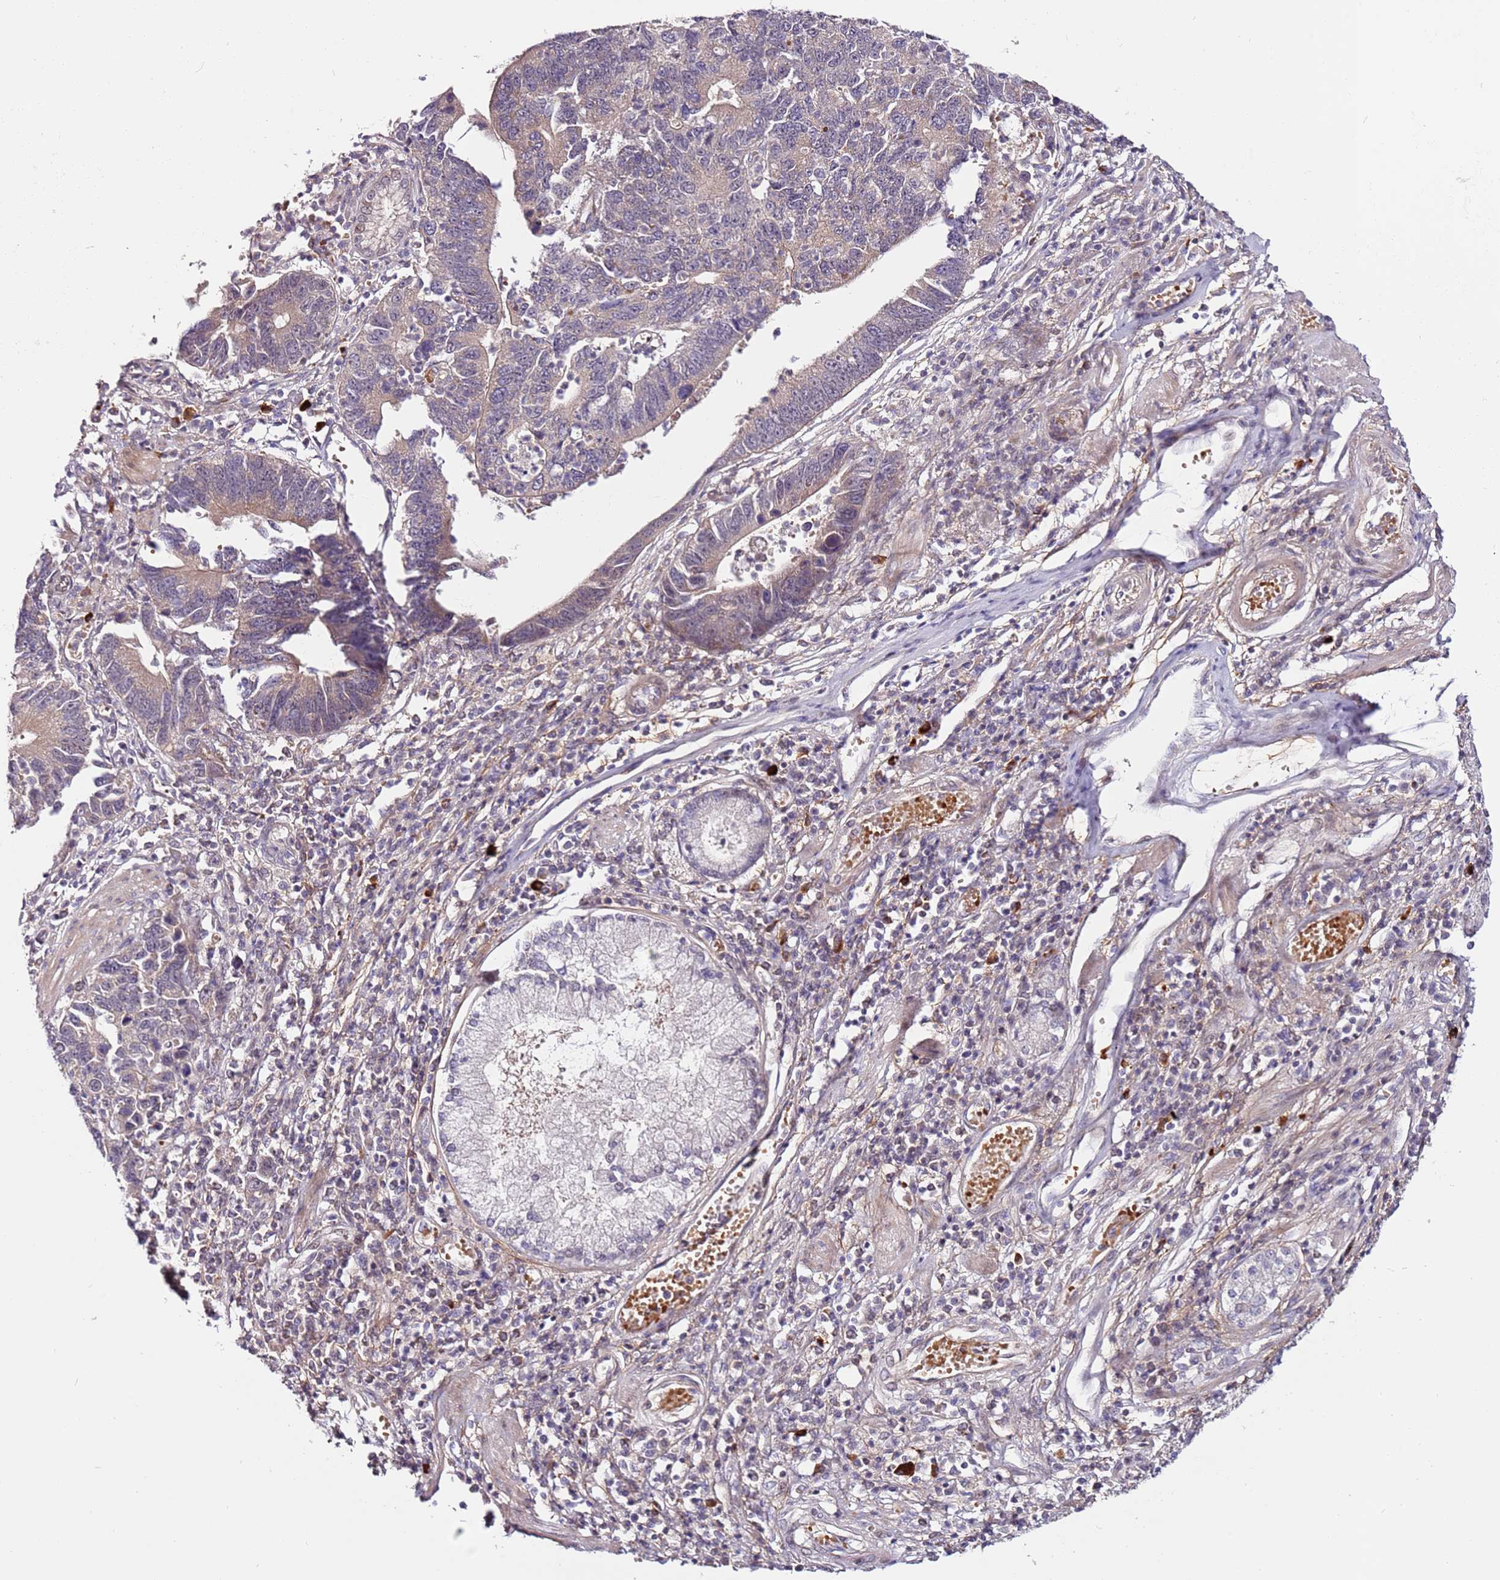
{"staining": {"intensity": "weak", "quantity": "<25%", "location": "cytoplasmic/membranous"}, "tissue": "stomach cancer", "cell_type": "Tumor cells", "image_type": "cancer", "snomed": [{"axis": "morphology", "description": "Adenocarcinoma, NOS"}, {"axis": "topography", "description": "Stomach"}], "caption": "An IHC image of adenocarcinoma (stomach) is shown. There is no staining in tumor cells of adenocarcinoma (stomach). Nuclei are stained in blue.", "gene": "MTG2", "patient": {"sex": "male", "age": 59}}